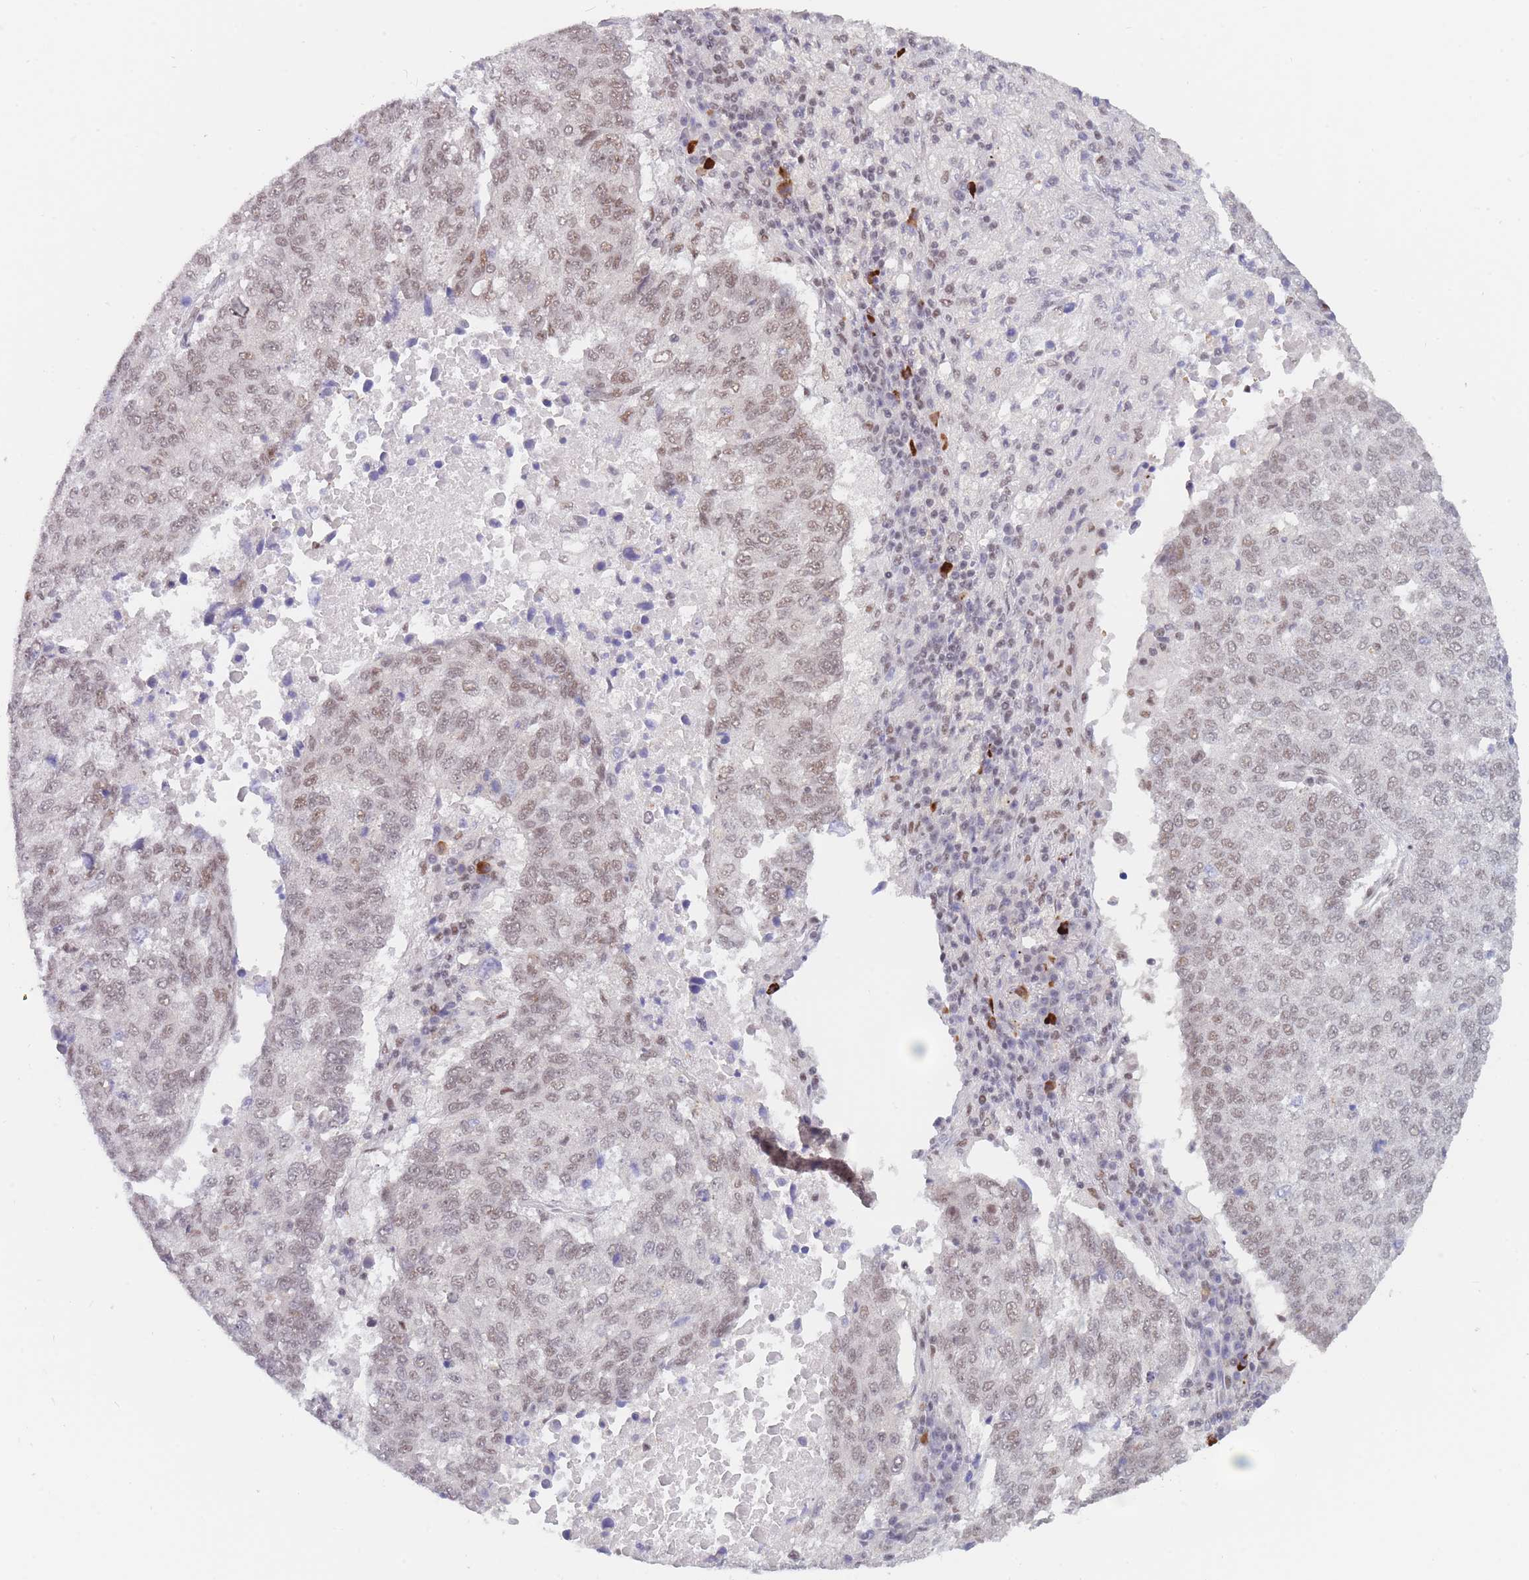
{"staining": {"intensity": "weak", "quantity": "25%-75%", "location": "nuclear"}, "tissue": "lung cancer", "cell_type": "Tumor cells", "image_type": "cancer", "snomed": [{"axis": "morphology", "description": "Squamous cell carcinoma, NOS"}, {"axis": "topography", "description": "Lung"}], "caption": "Immunohistochemical staining of lung cancer displays weak nuclear protein expression in about 25%-75% of tumor cells. Ihc stains the protein of interest in brown and the nuclei are stained blue.", "gene": "SMAD9", "patient": {"sex": "male", "age": 73}}